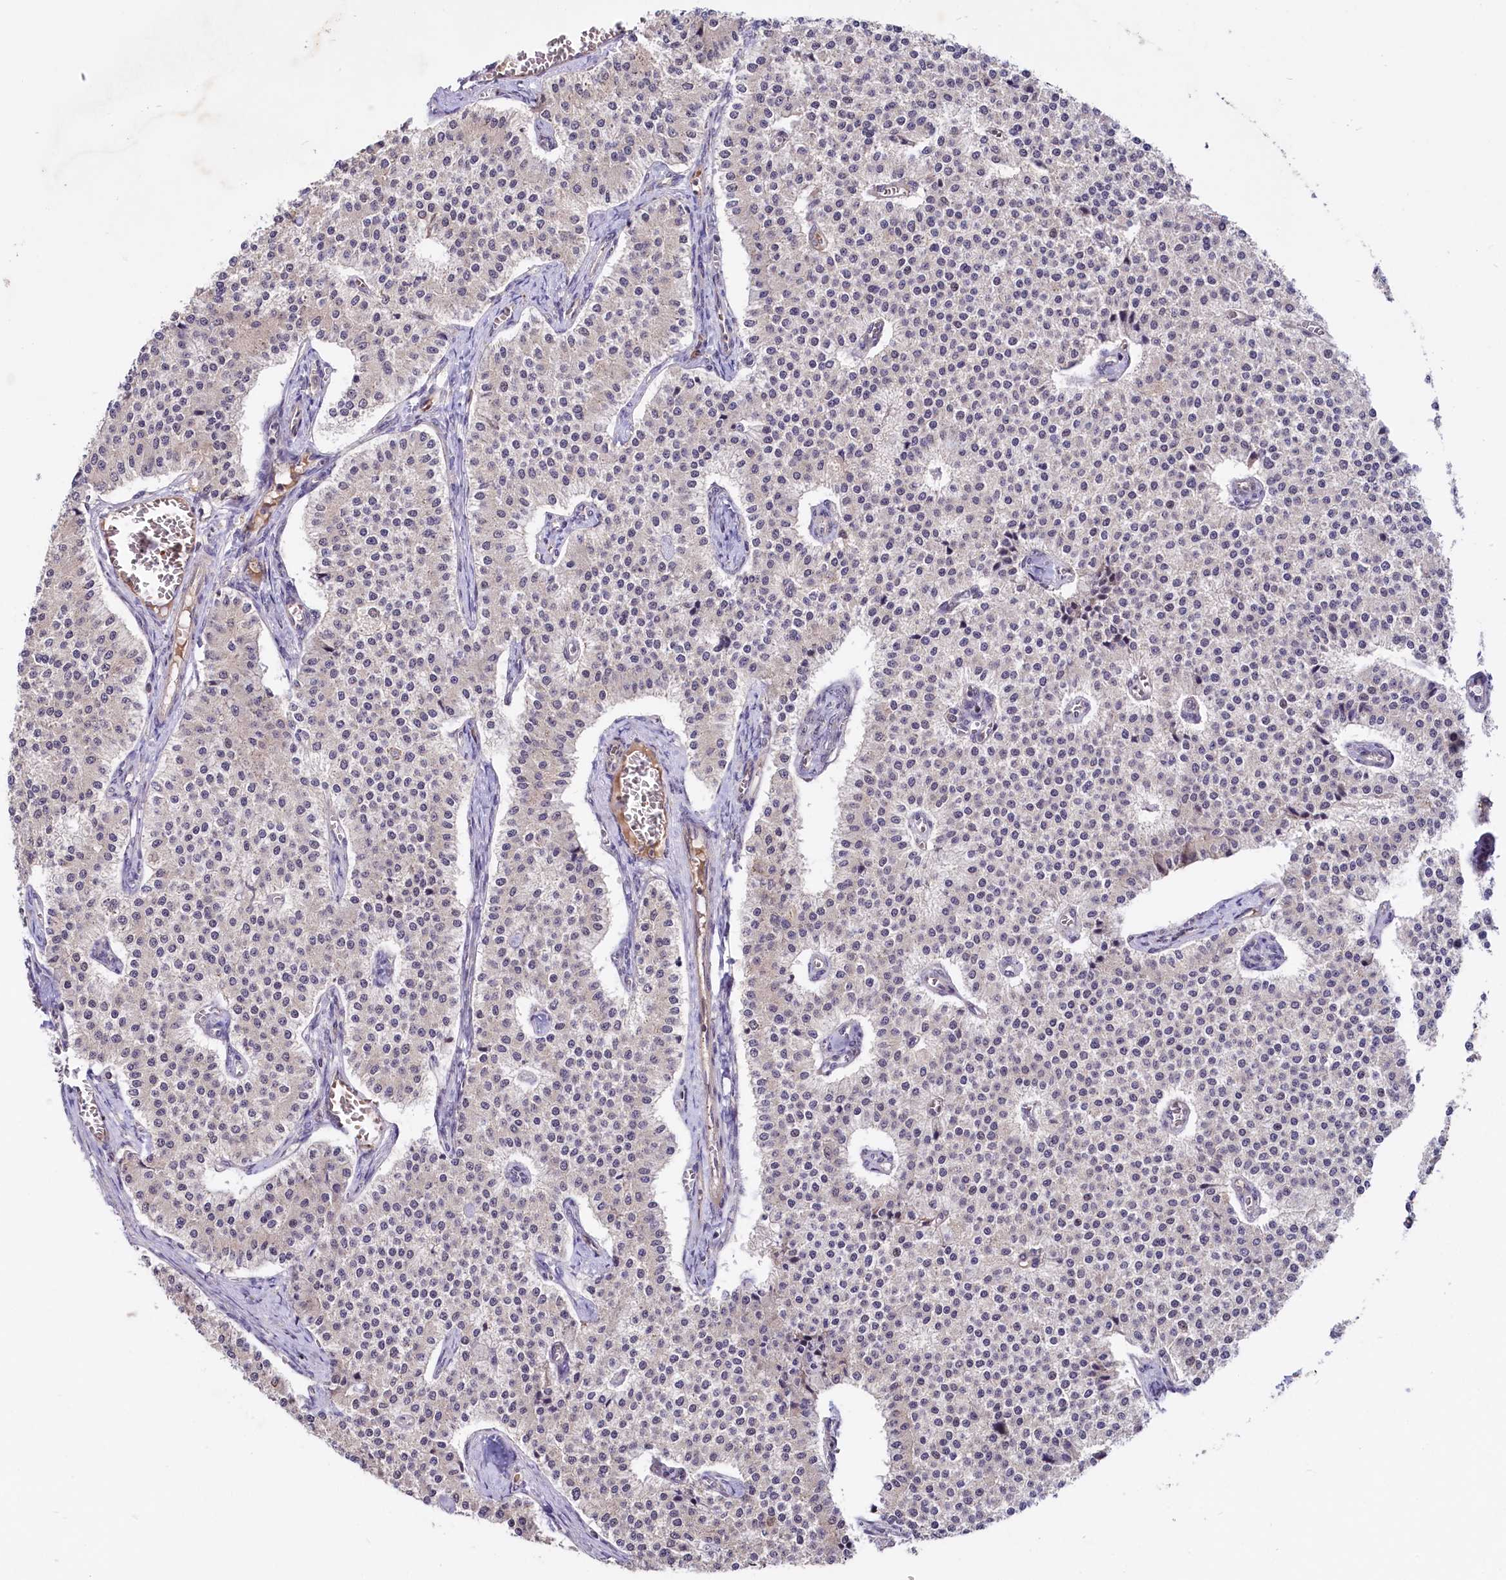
{"staining": {"intensity": "negative", "quantity": "none", "location": "none"}, "tissue": "carcinoid", "cell_type": "Tumor cells", "image_type": "cancer", "snomed": [{"axis": "morphology", "description": "Carcinoid, malignant, NOS"}, {"axis": "topography", "description": "Colon"}], "caption": "An immunohistochemistry (IHC) photomicrograph of malignant carcinoid is shown. There is no staining in tumor cells of malignant carcinoid.", "gene": "UBE3A", "patient": {"sex": "female", "age": 52}}